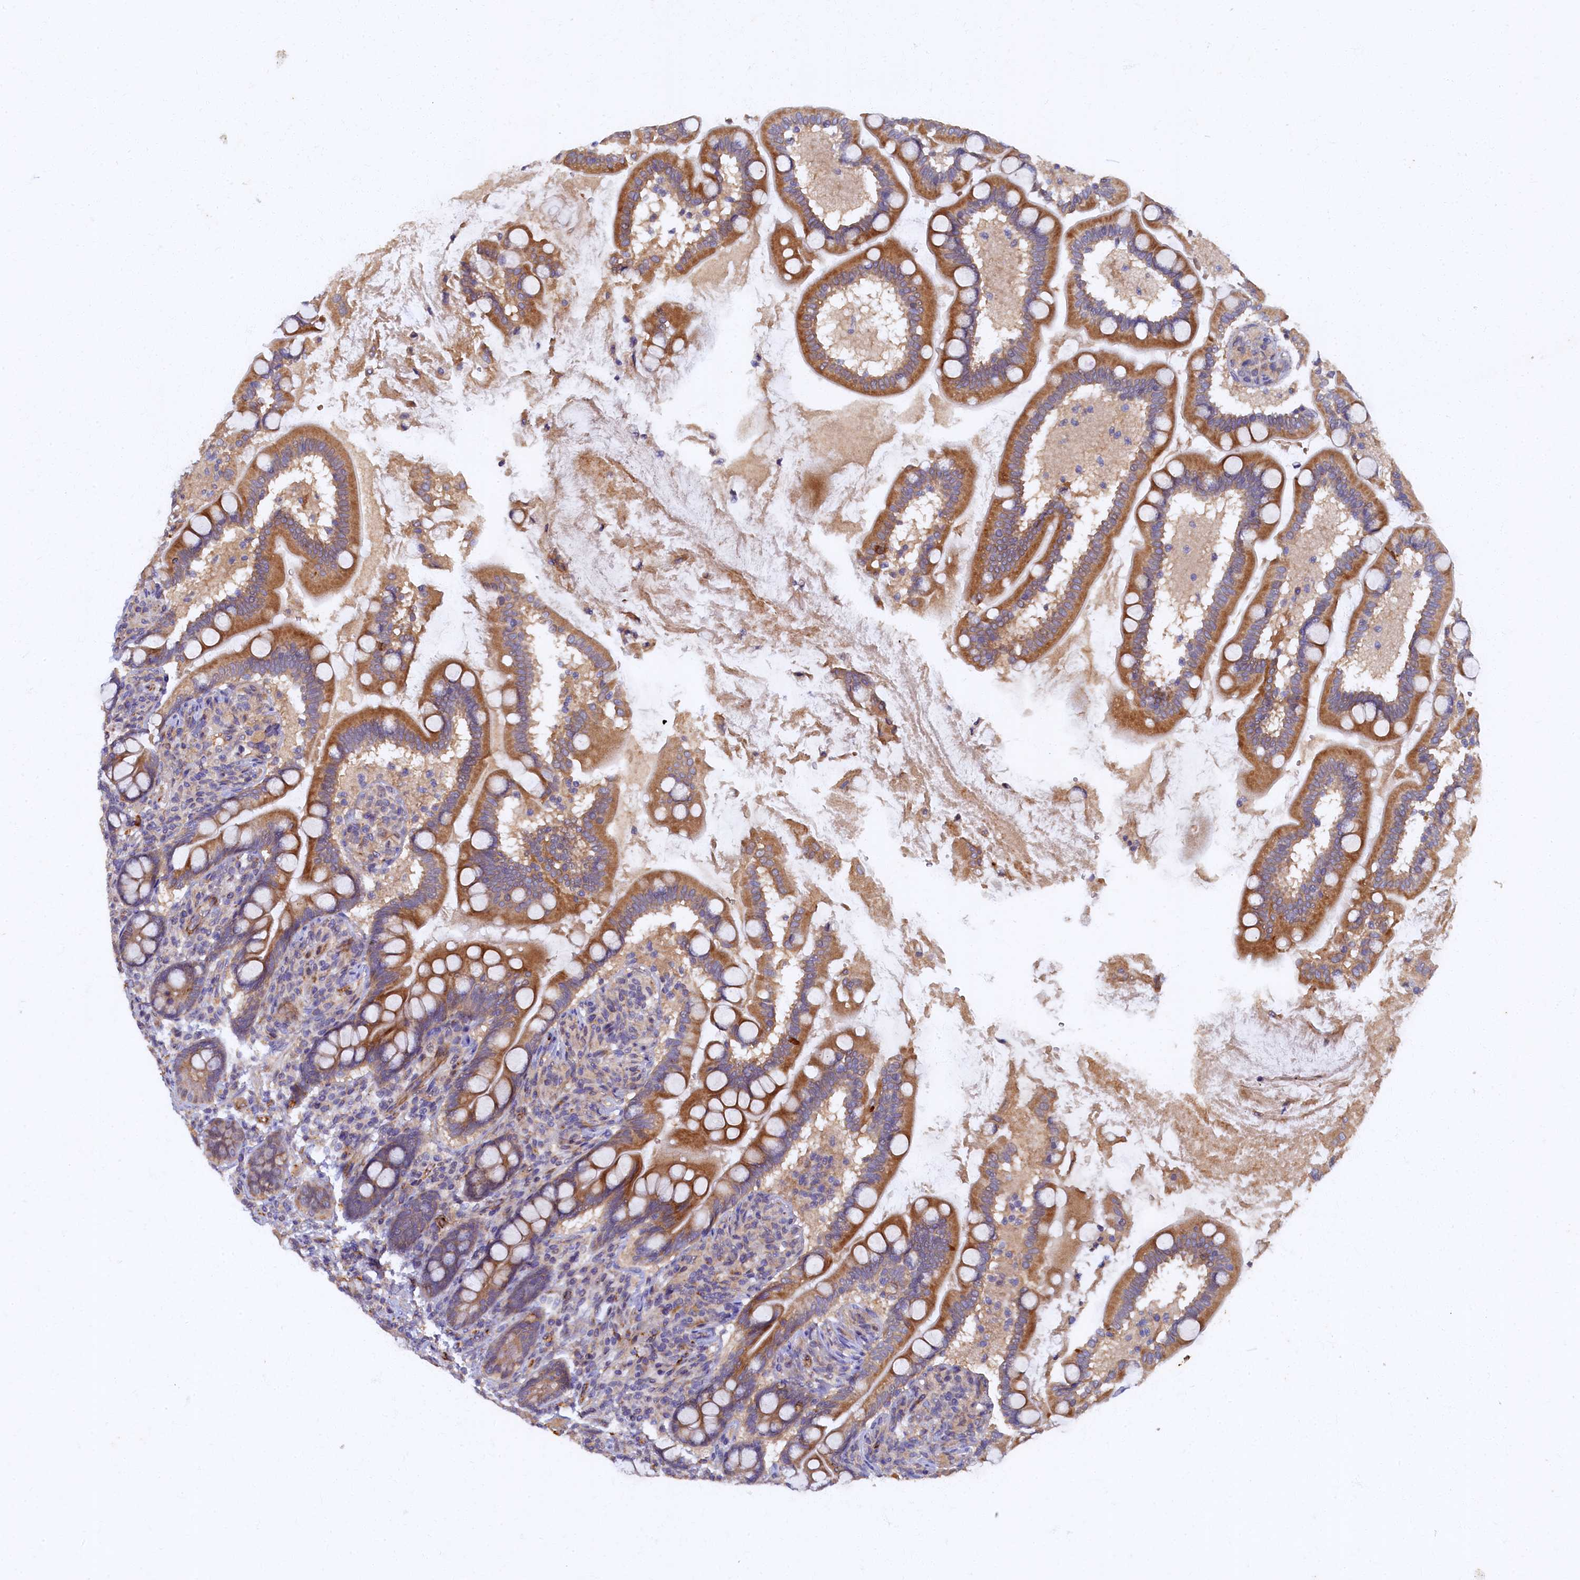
{"staining": {"intensity": "moderate", "quantity": ">75%", "location": "cytoplasmic/membranous"}, "tissue": "small intestine", "cell_type": "Glandular cells", "image_type": "normal", "snomed": [{"axis": "morphology", "description": "Normal tissue, NOS"}, {"axis": "topography", "description": "Small intestine"}], "caption": "Unremarkable small intestine displays moderate cytoplasmic/membranous positivity in approximately >75% of glandular cells, visualized by immunohistochemistry.", "gene": "ARL11", "patient": {"sex": "female", "age": 64}}